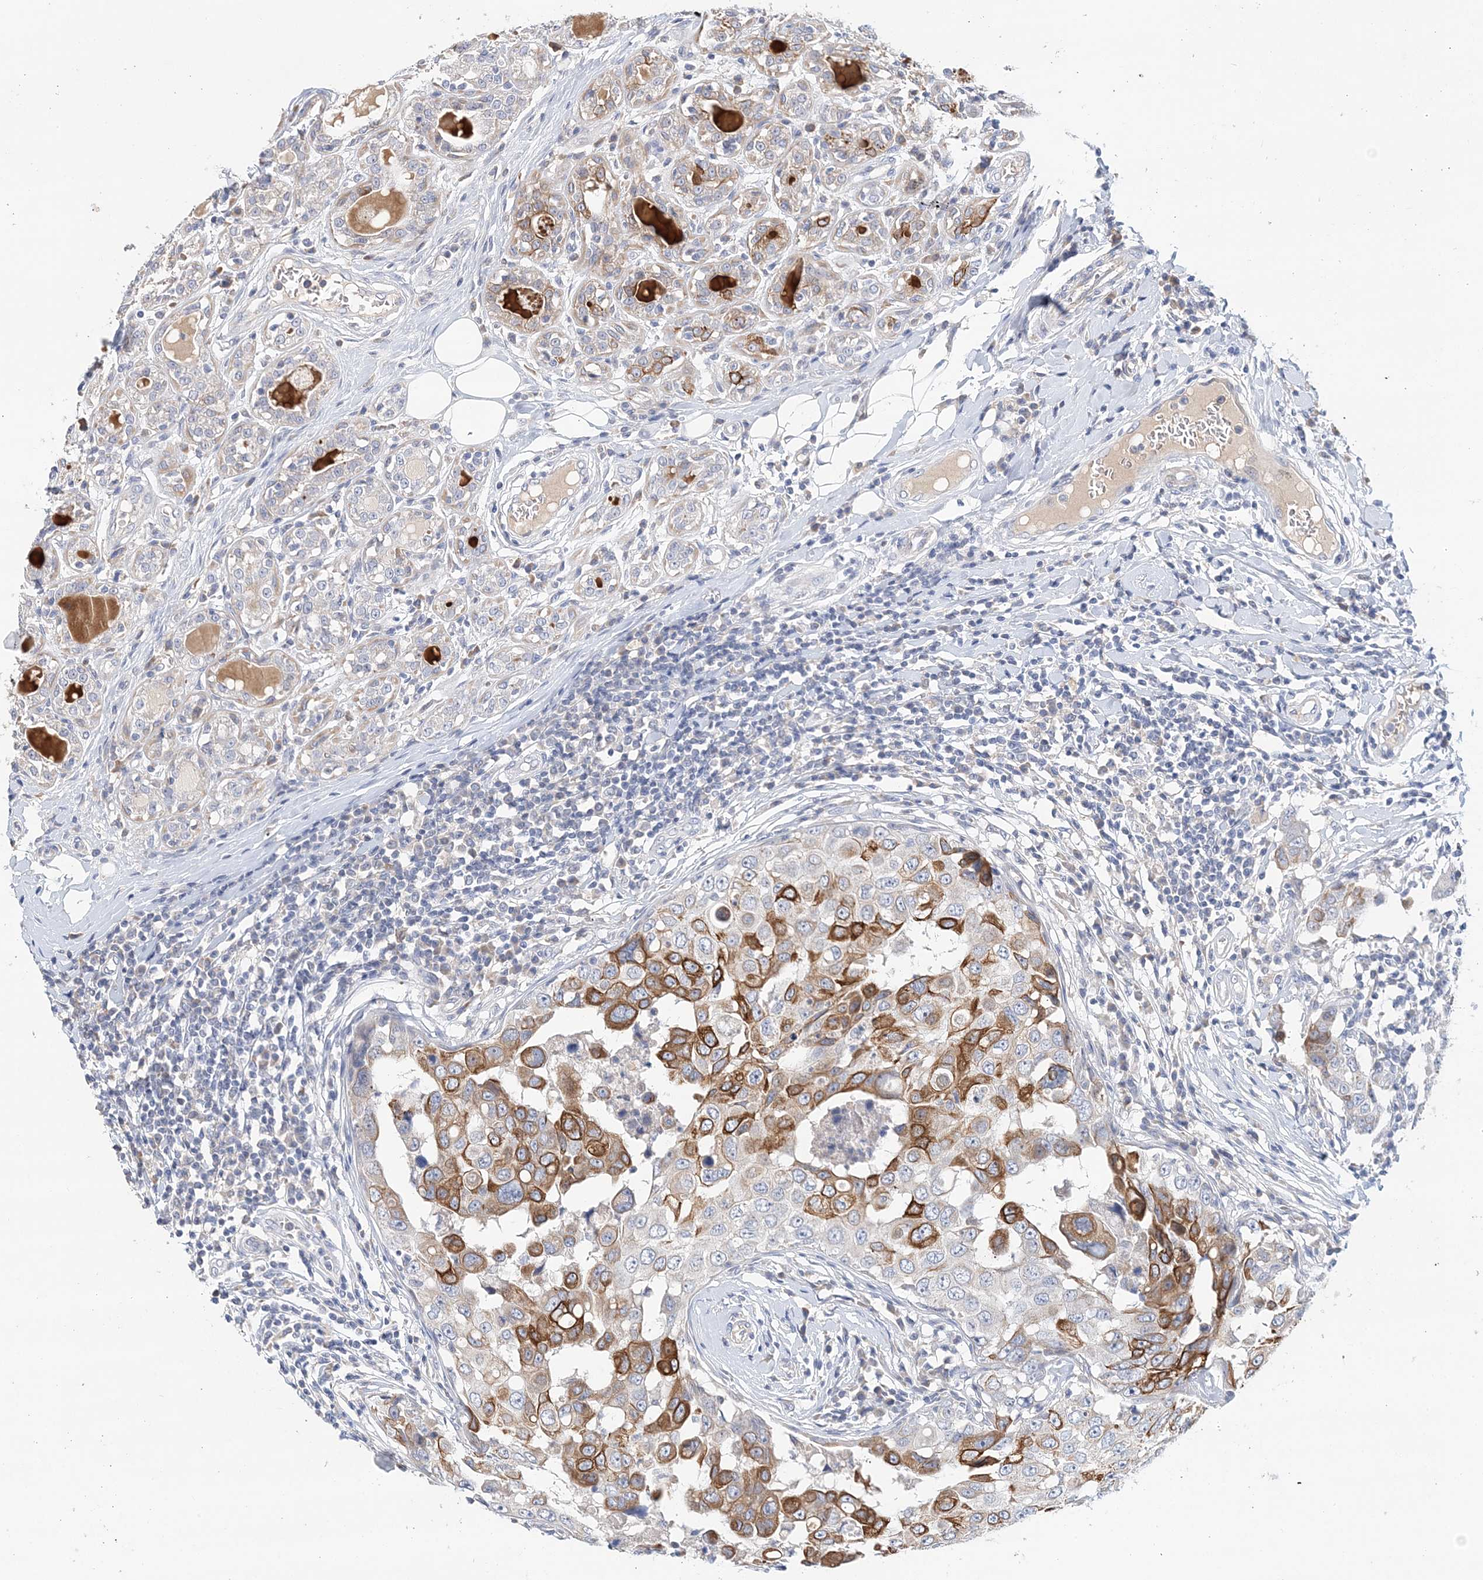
{"staining": {"intensity": "moderate", "quantity": "25%-75%", "location": "cytoplasmic/membranous"}, "tissue": "breast cancer", "cell_type": "Tumor cells", "image_type": "cancer", "snomed": [{"axis": "morphology", "description": "Duct carcinoma"}, {"axis": "topography", "description": "Breast"}], "caption": "There is medium levels of moderate cytoplasmic/membranous positivity in tumor cells of breast cancer, as demonstrated by immunohistochemical staining (brown color).", "gene": "LRRIQ4", "patient": {"sex": "female", "age": 27}}